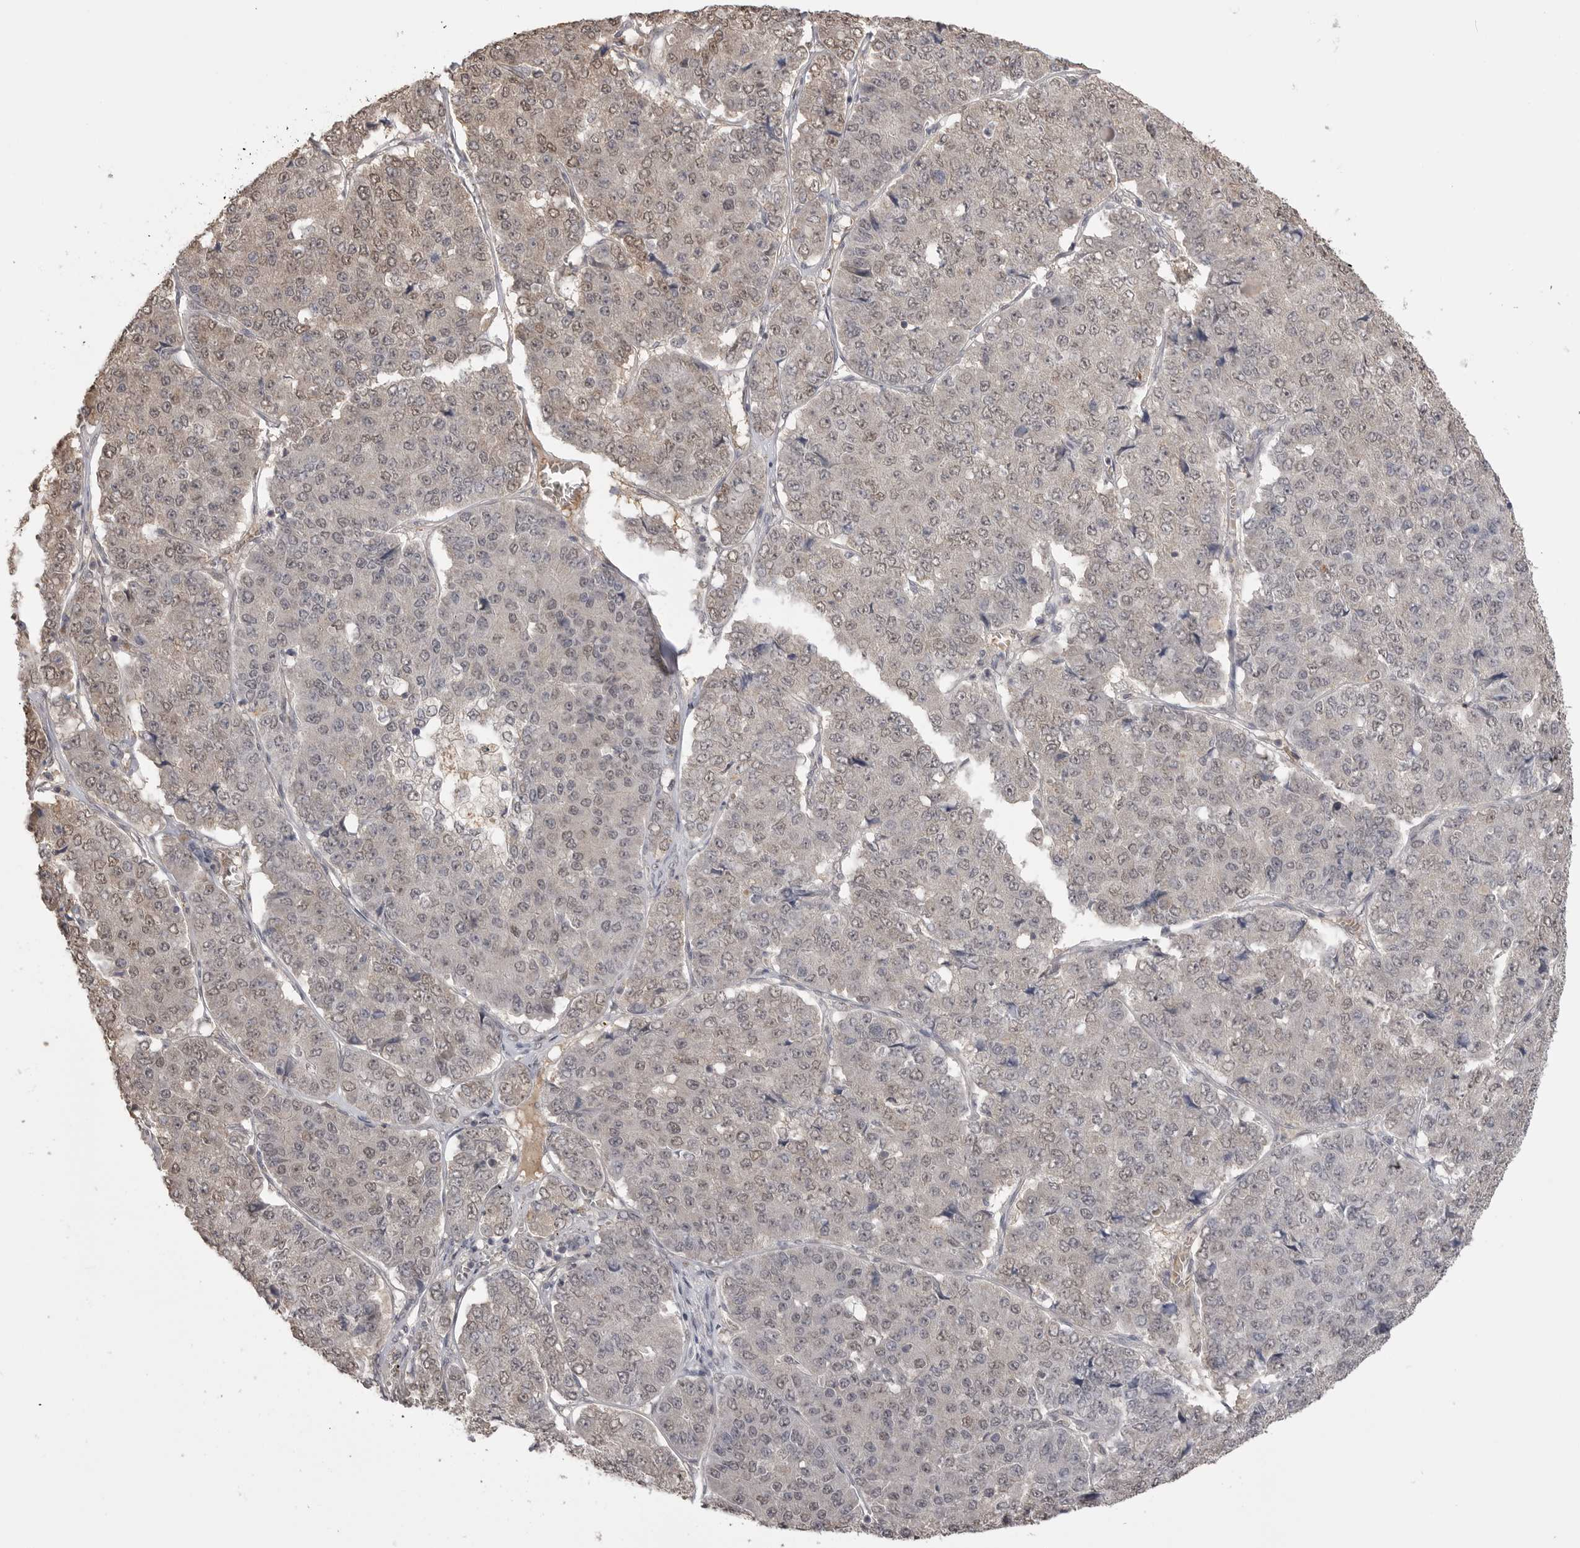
{"staining": {"intensity": "weak", "quantity": "25%-75%", "location": "nuclear"}, "tissue": "pancreatic cancer", "cell_type": "Tumor cells", "image_type": "cancer", "snomed": [{"axis": "morphology", "description": "Adenocarcinoma, NOS"}, {"axis": "topography", "description": "Pancreas"}], "caption": "A photomicrograph showing weak nuclear expression in approximately 25%-75% of tumor cells in adenocarcinoma (pancreatic), as visualized by brown immunohistochemical staining.", "gene": "ASPSCR1", "patient": {"sex": "male", "age": 50}}